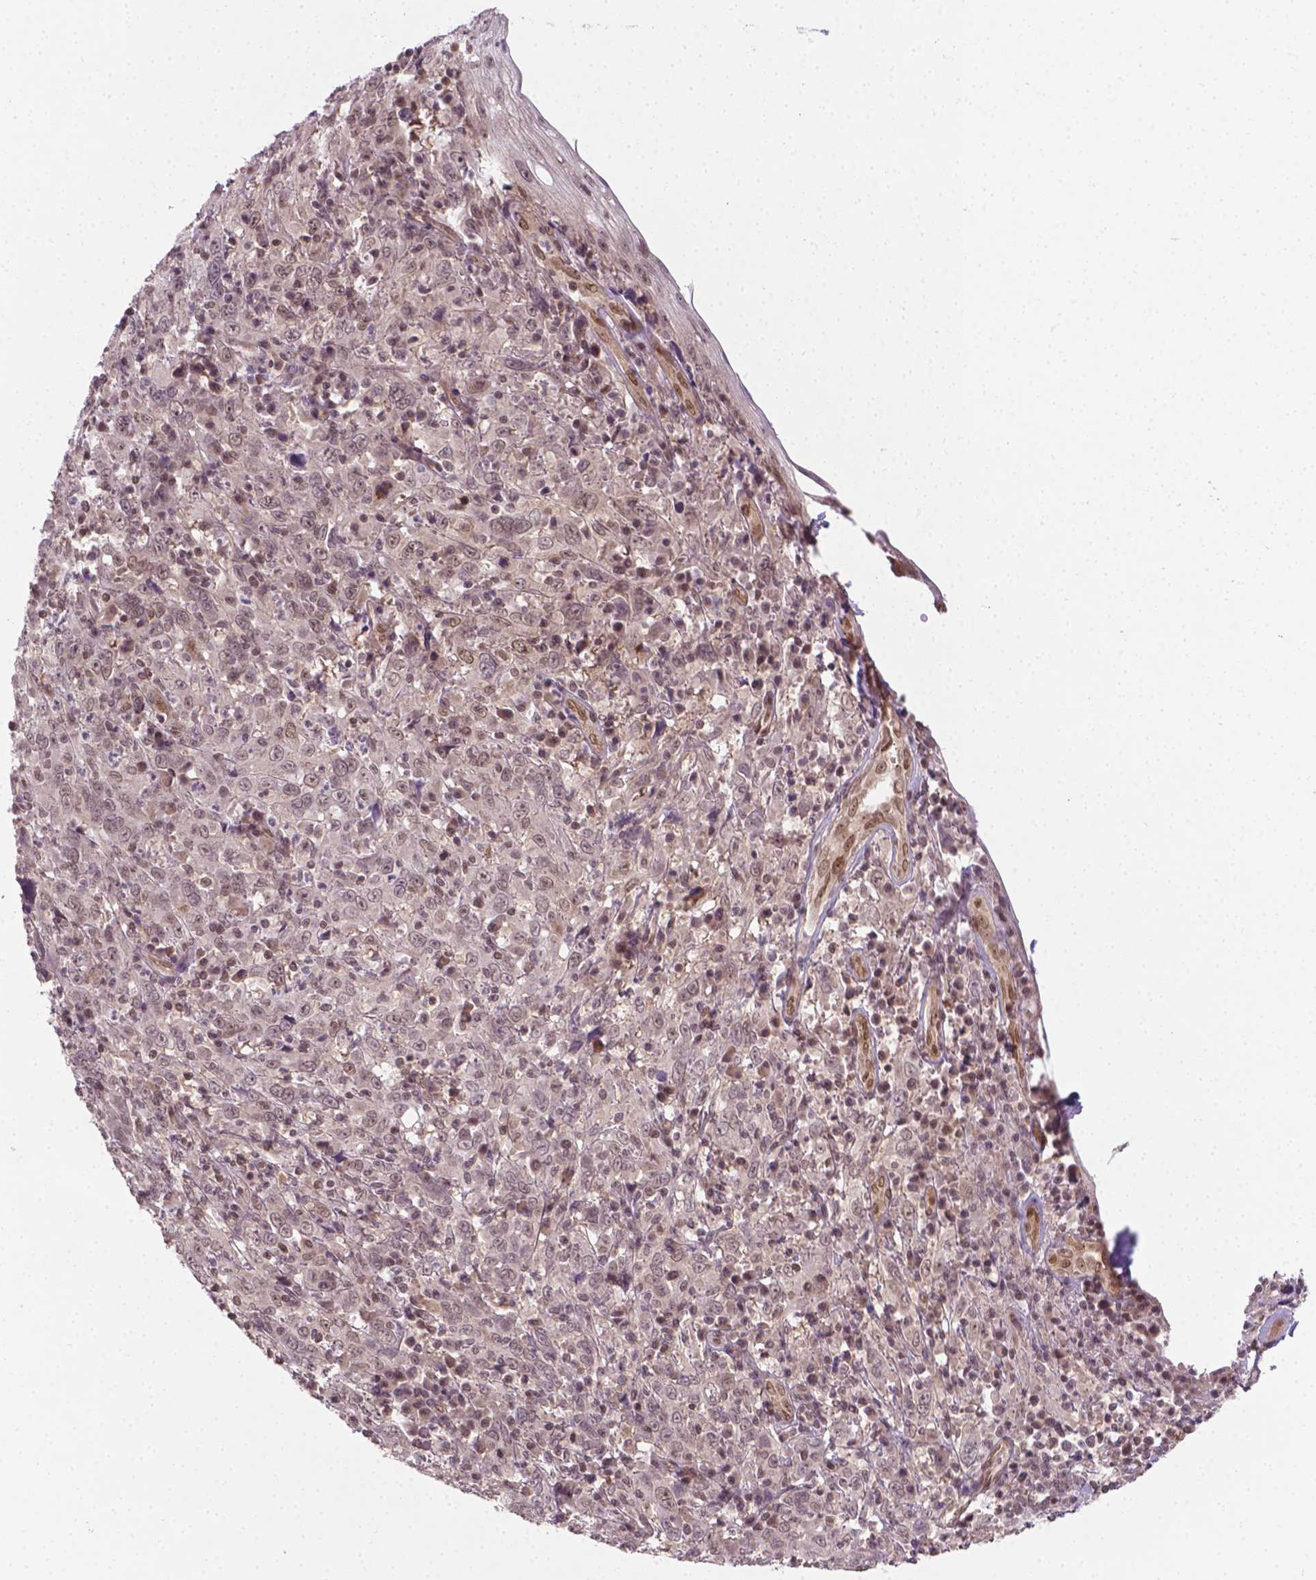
{"staining": {"intensity": "weak", "quantity": "25%-75%", "location": "nuclear"}, "tissue": "cervical cancer", "cell_type": "Tumor cells", "image_type": "cancer", "snomed": [{"axis": "morphology", "description": "Squamous cell carcinoma, NOS"}, {"axis": "topography", "description": "Cervix"}], "caption": "Immunohistochemical staining of human cervical cancer displays weak nuclear protein staining in about 25%-75% of tumor cells.", "gene": "ANKRD54", "patient": {"sex": "female", "age": 46}}